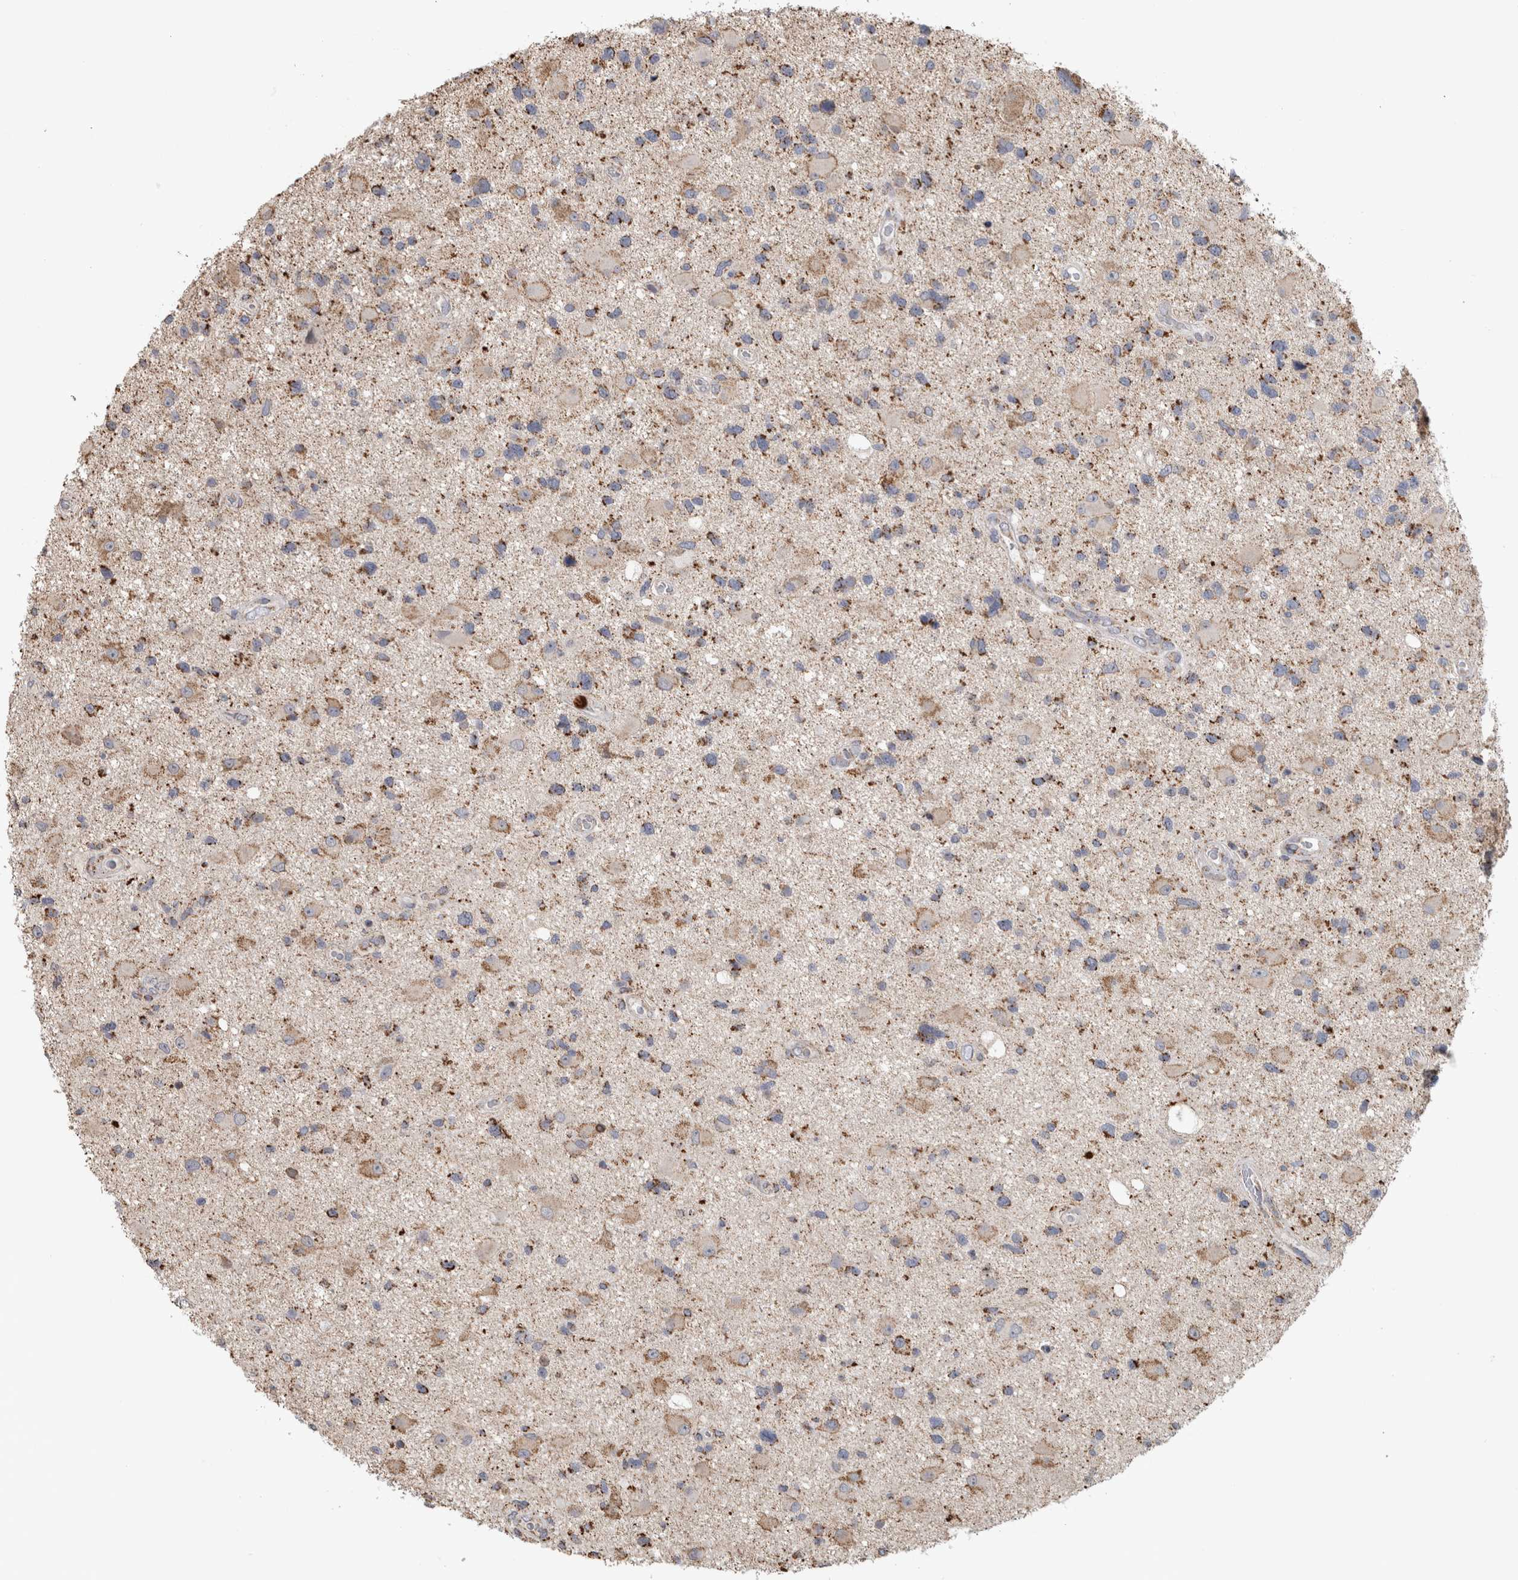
{"staining": {"intensity": "moderate", "quantity": "25%-75%", "location": "cytoplasmic/membranous"}, "tissue": "glioma", "cell_type": "Tumor cells", "image_type": "cancer", "snomed": [{"axis": "morphology", "description": "Glioma, malignant, High grade"}, {"axis": "topography", "description": "Brain"}], "caption": "Protein expression analysis of glioma reveals moderate cytoplasmic/membranous positivity in approximately 25%-75% of tumor cells.", "gene": "ST8SIA1", "patient": {"sex": "male", "age": 33}}